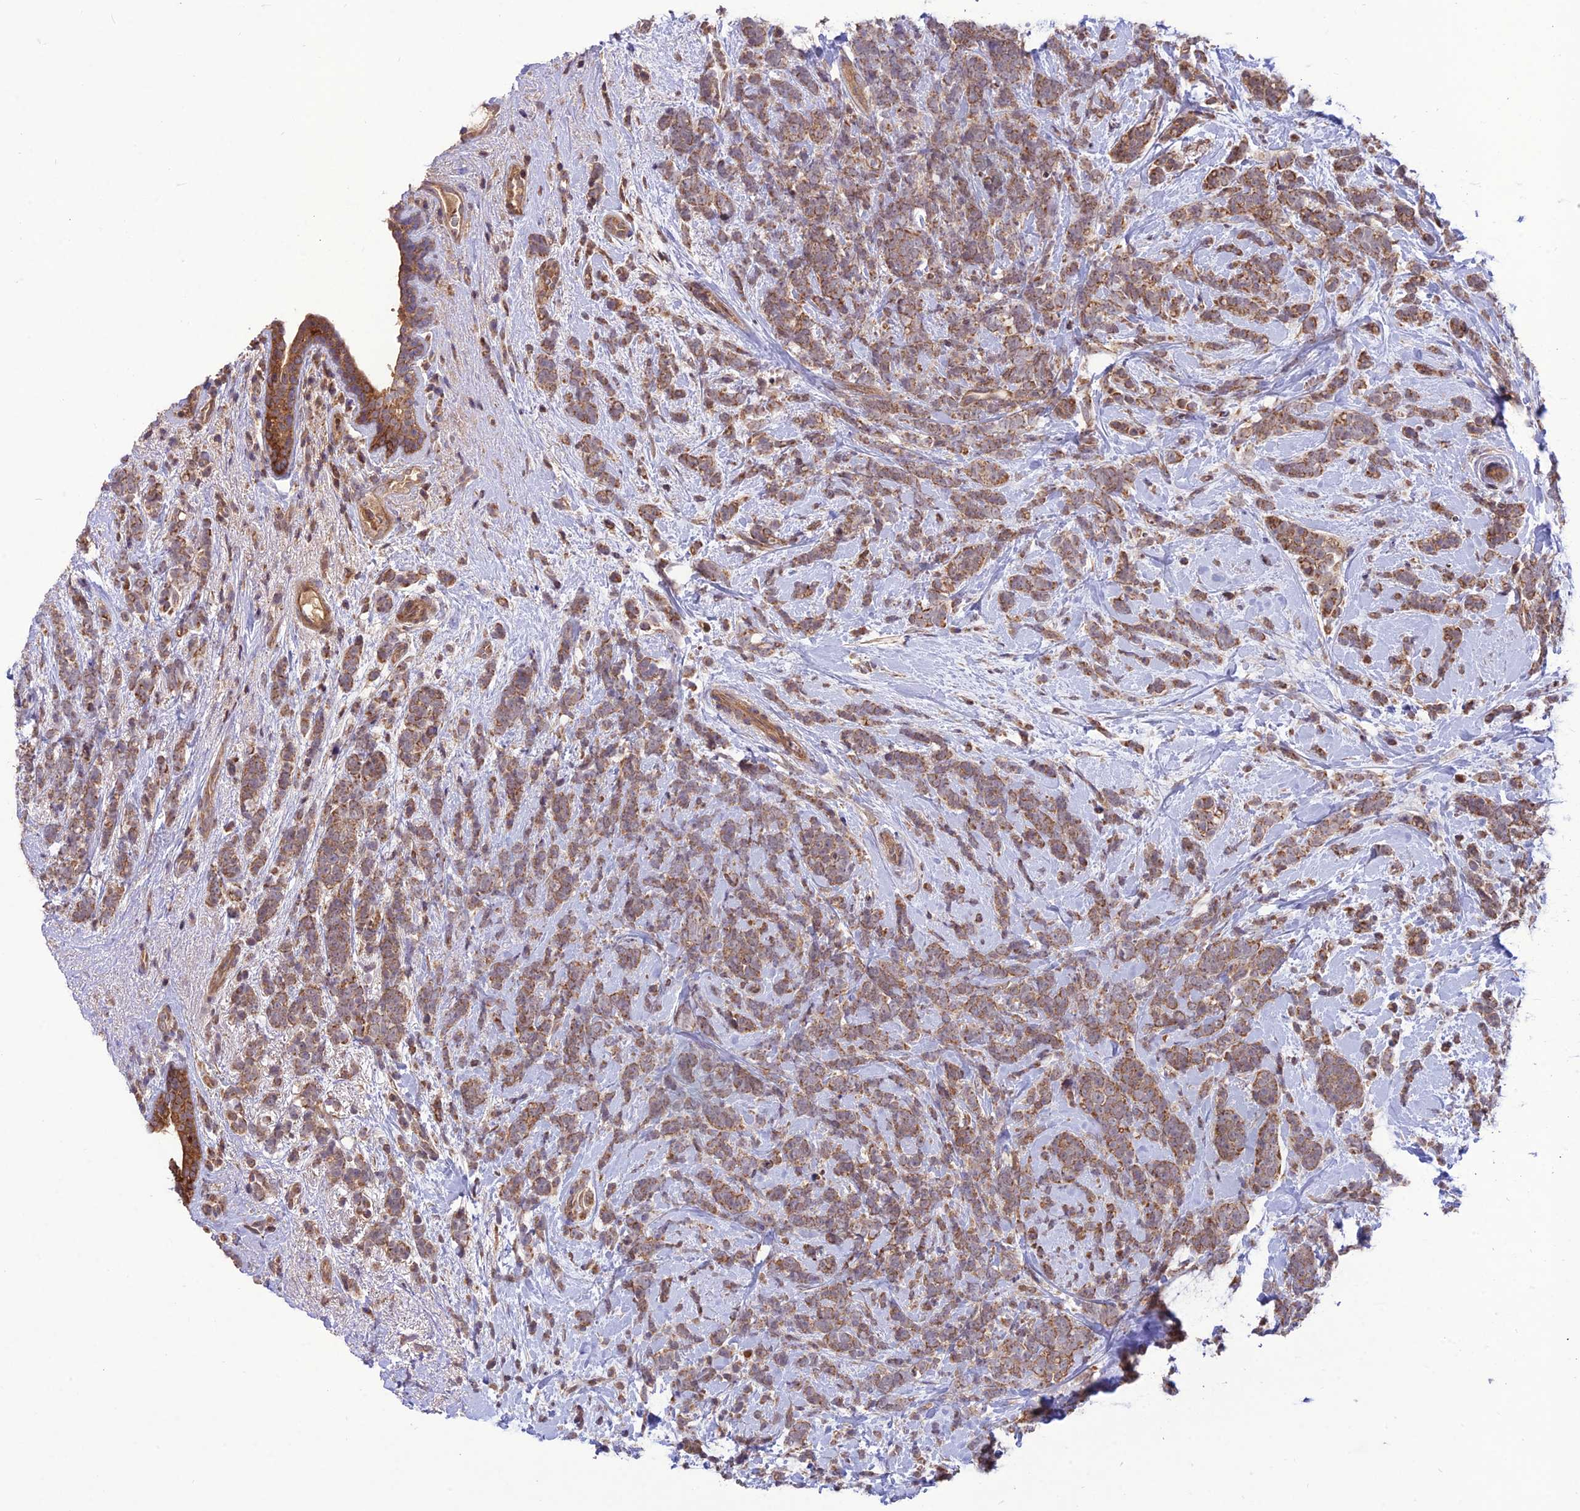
{"staining": {"intensity": "moderate", "quantity": ">75%", "location": "cytoplasmic/membranous"}, "tissue": "breast cancer", "cell_type": "Tumor cells", "image_type": "cancer", "snomed": [{"axis": "morphology", "description": "Lobular carcinoma"}, {"axis": "topography", "description": "Breast"}], "caption": "This is an image of immunohistochemistry staining of breast cancer (lobular carcinoma), which shows moderate expression in the cytoplasmic/membranous of tumor cells.", "gene": "NDUFC1", "patient": {"sex": "female", "age": 58}}